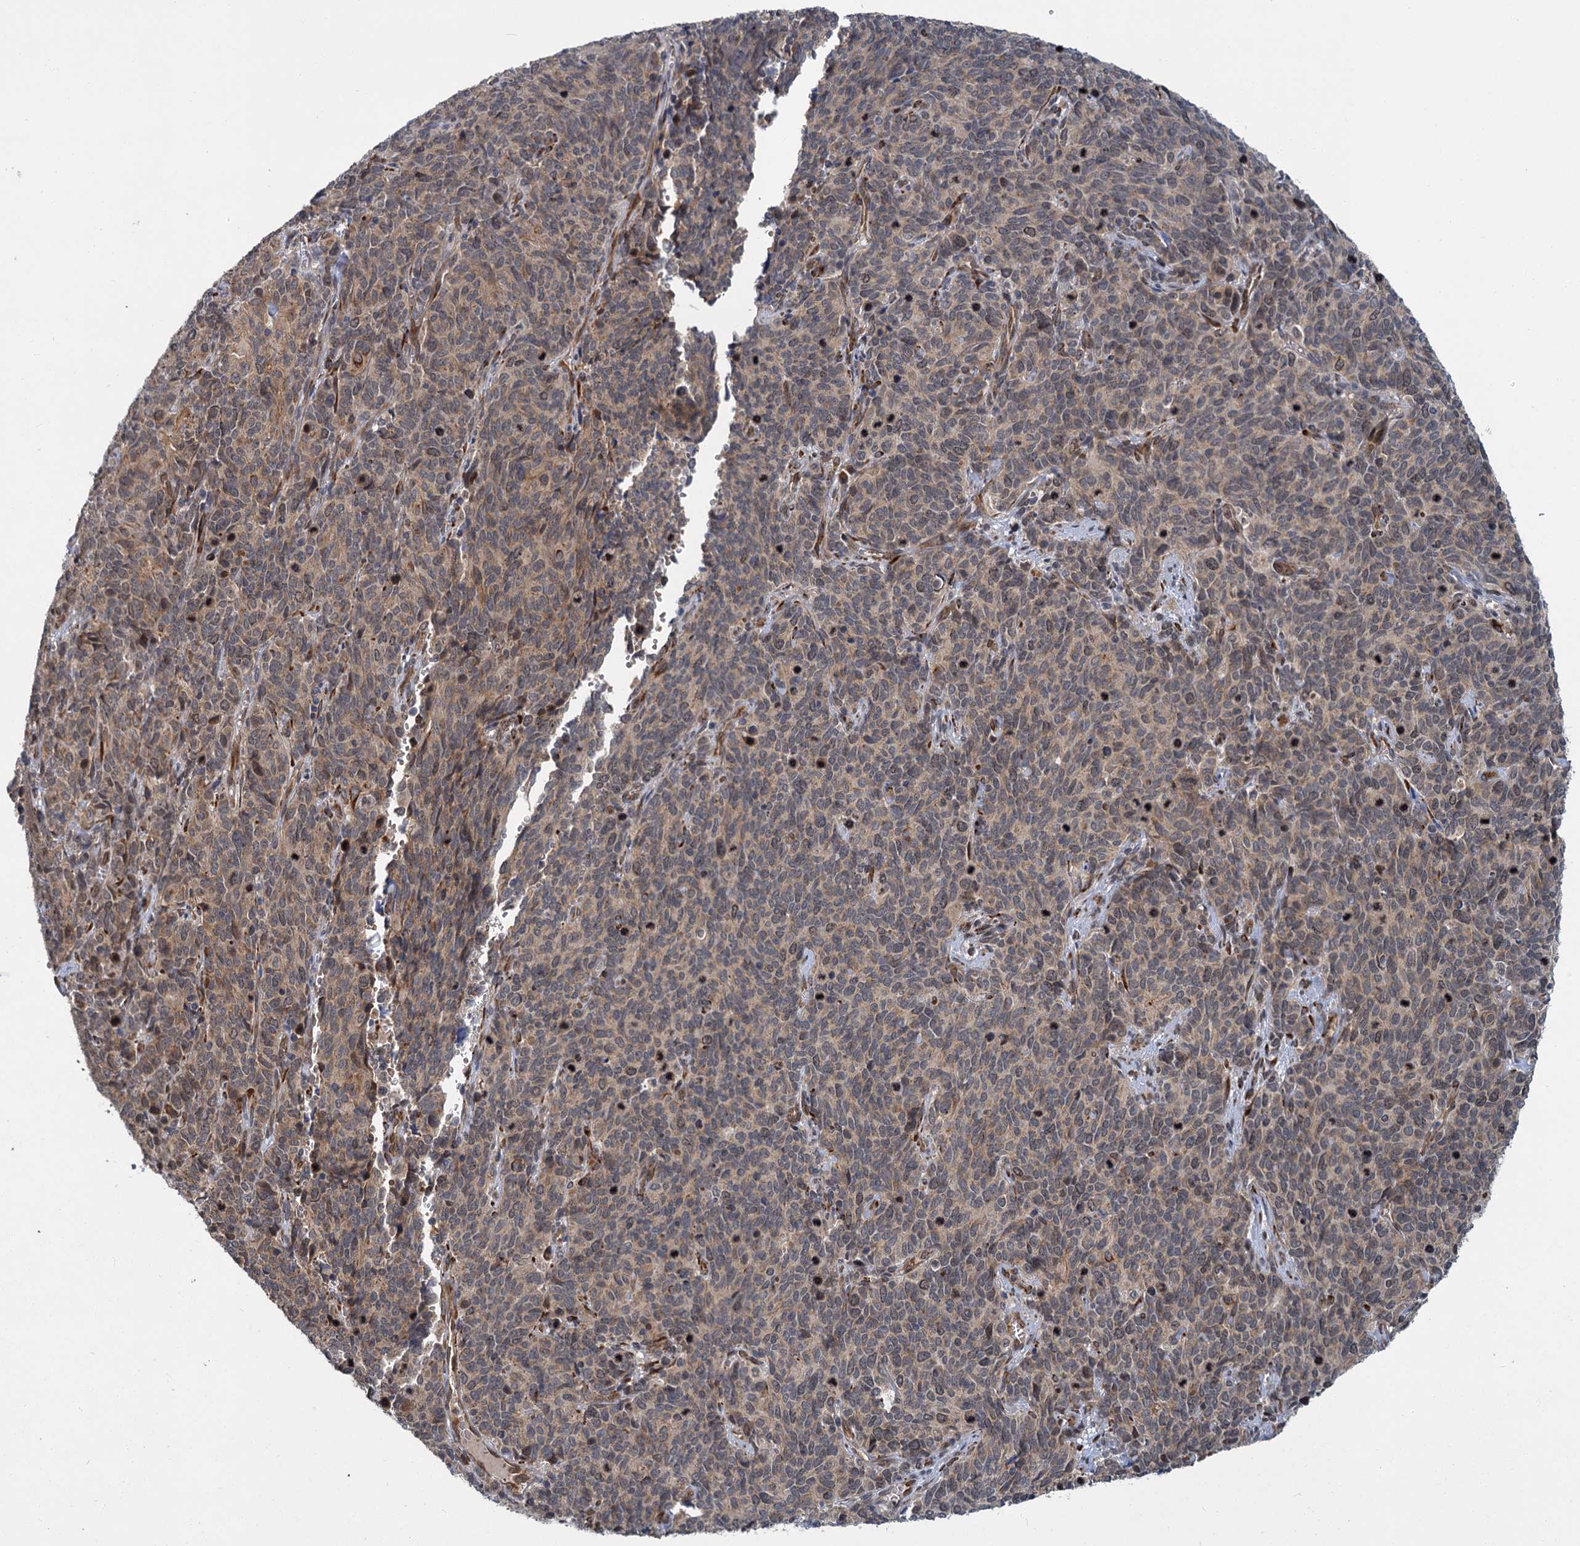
{"staining": {"intensity": "weak", "quantity": "25%-75%", "location": "cytoplasmic/membranous"}, "tissue": "cervical cancer", "cell_type": "Tumor cells", "image_type": "cancer", "snomed": [{"axis": "morphology", "description": "Squamous cell carcinoma, NOS"}, {"axis": "topography", "description": "Cervix"}], "caption": "IHC of human cervical squamous cell carcinoma reveals low levels of weak cytoplasmic/membranous staining in about 25%-75% of tumor cells.", "gene": "APBA2", "patient": {"sex": "female", "age": 60}}